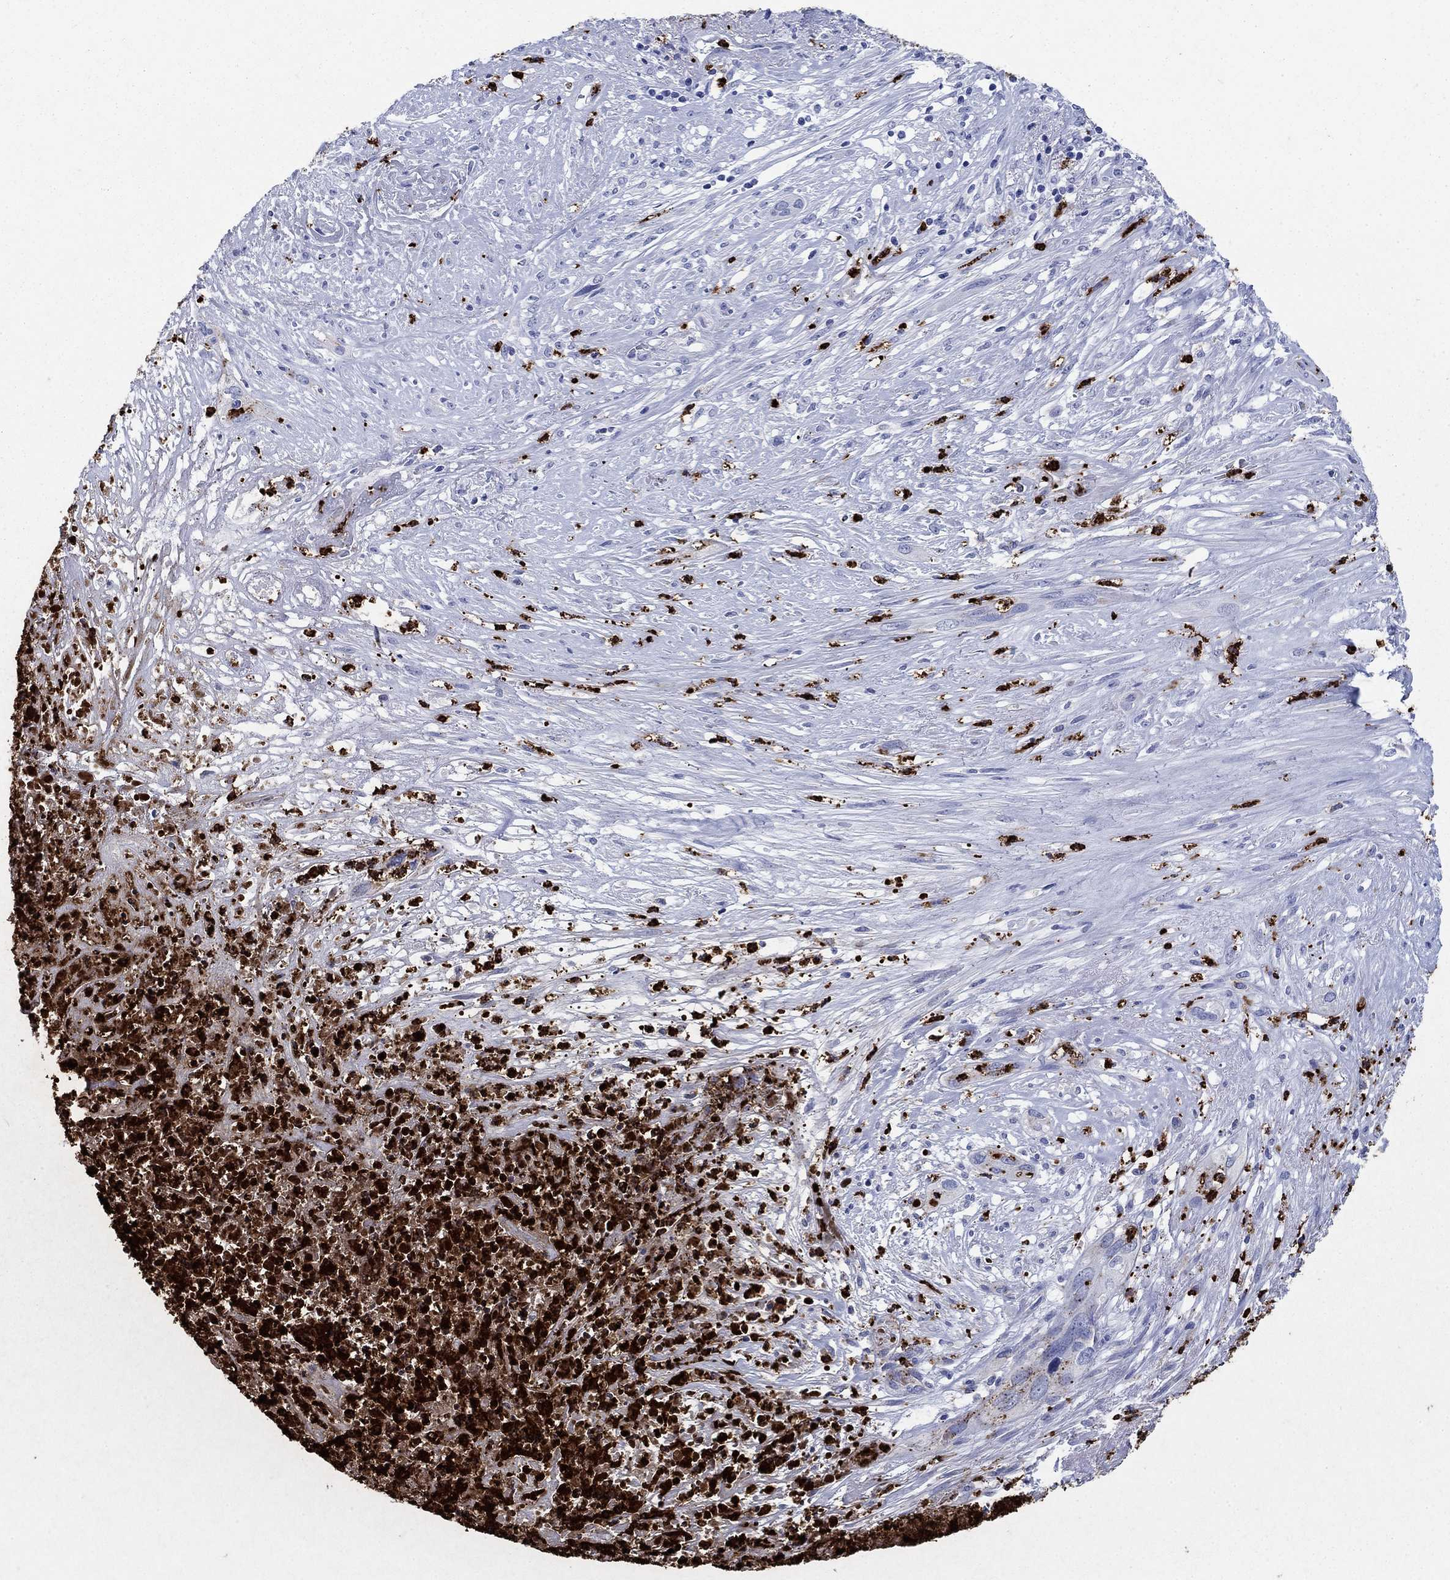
{"staining": {"intensity": "negative", "quantity": "none", "location": "none"}, "tissue": "cervical cancer", "cell_type": "Tumor cells", "image_type": "cancer", "snomed": [{"axis": "morphology", "description": "Squamous cell carcinoma, NOS"}, {"axis": "topography", "description": "Cervix"}], "caption": "There is no significant expression in tumor cells of squamous cell carcinoma (cervical). (DAB immunohistochemistry visualized using brightfield microscopy, high magnification).", "gene": "AZU1", "patient": {"sex": "female", "age": 57}}